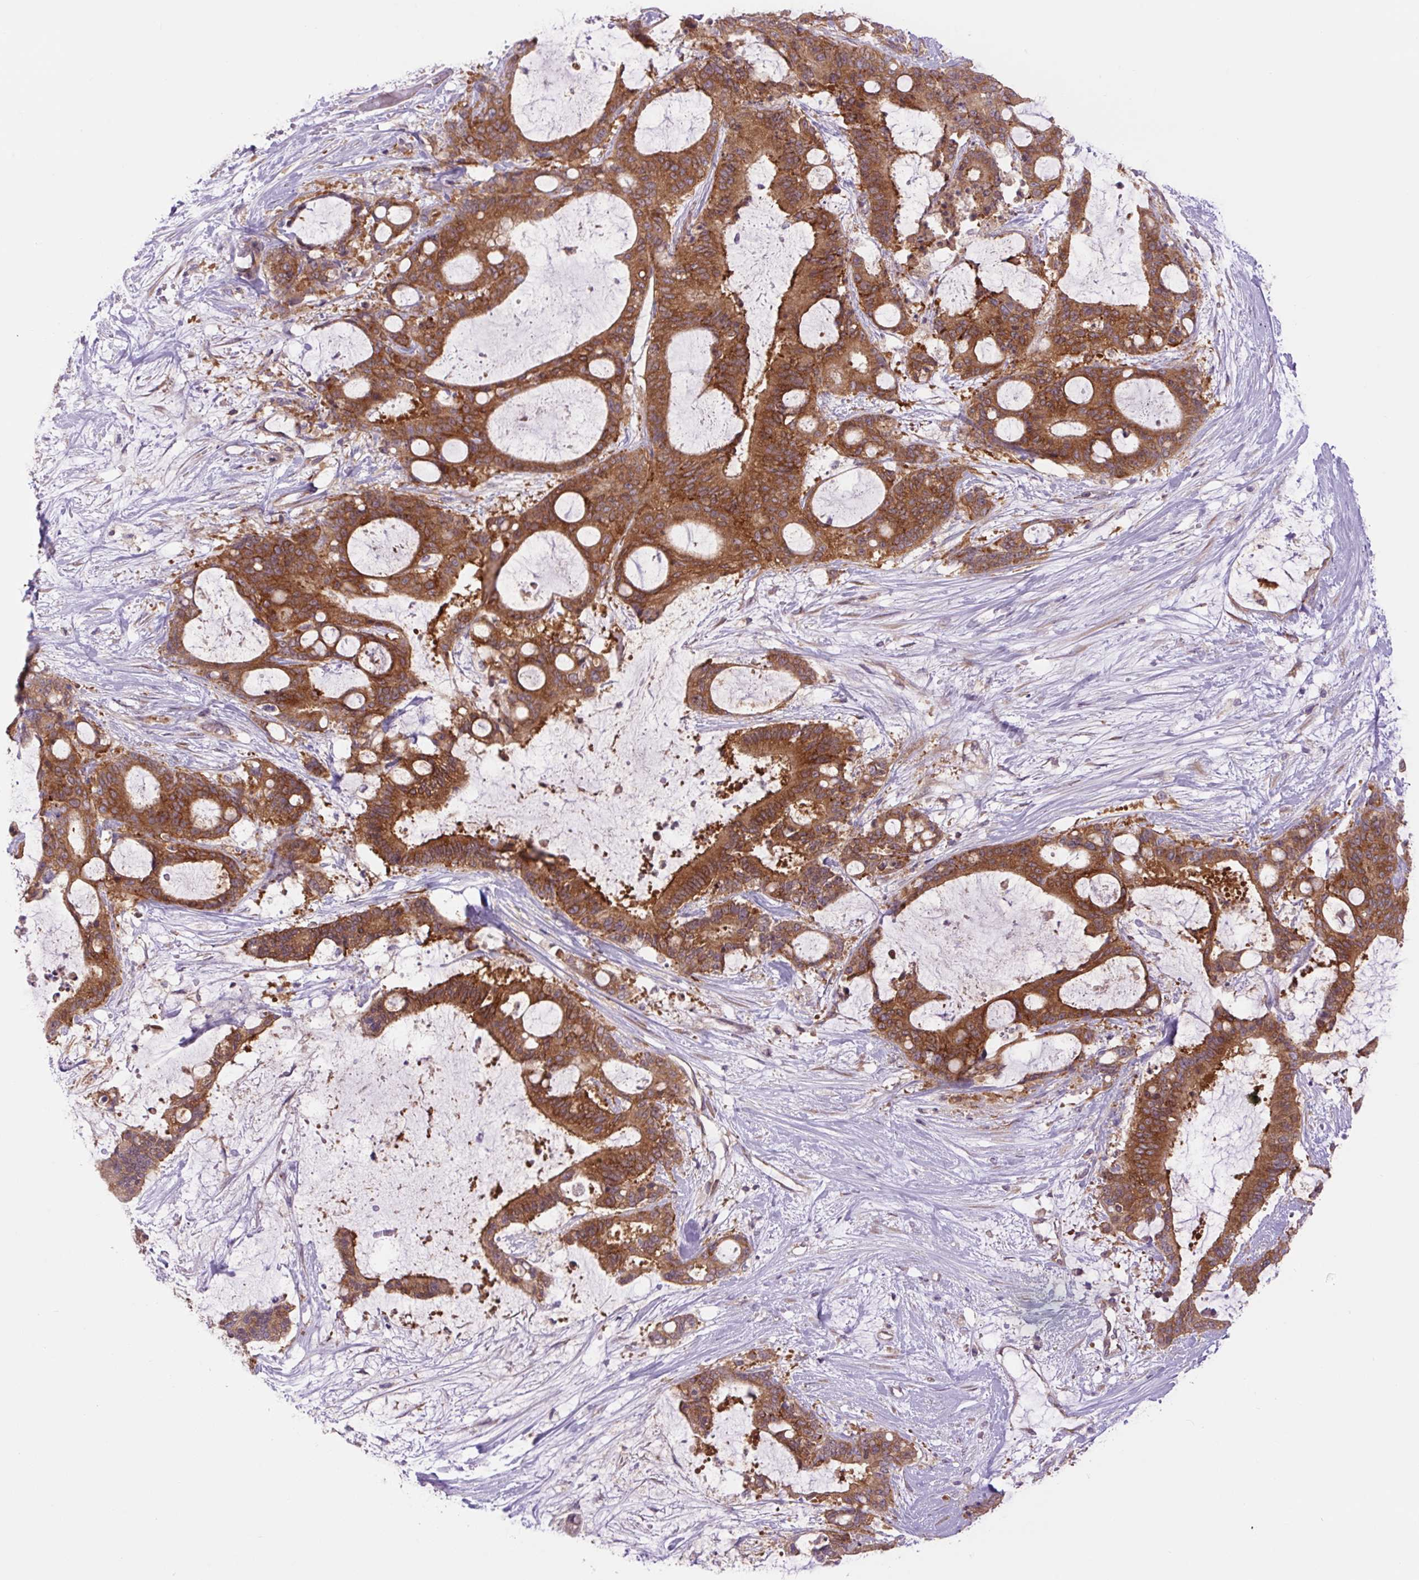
{"staining": {"intensity": "moderate", "quantity": ">75%", "location": "cytoplasmic/membranous"}, "tissue": "liver cancer", "cell_type": "Tumor cells", "image_type": "cancer", "snomed": [{"axis": "morphology", "description": "Normal tissue, NOS"}, {"axis": "morphology", "description": "Cholangiocarcinoma"}, {"axis": "topography", "description": "Liver"}, {"axis": "topography", "description": "Peripheral nerve tissue"}], "caption": "Liver cancer (cholangiocarcinoma) was stained to show a protein in brown. There is medium levels of moderate cytoplasmic/membranous expression in approximately >75% of tumor cells.", "gene": "MINK1", "patient": {"sex": "female", "age": 73}}